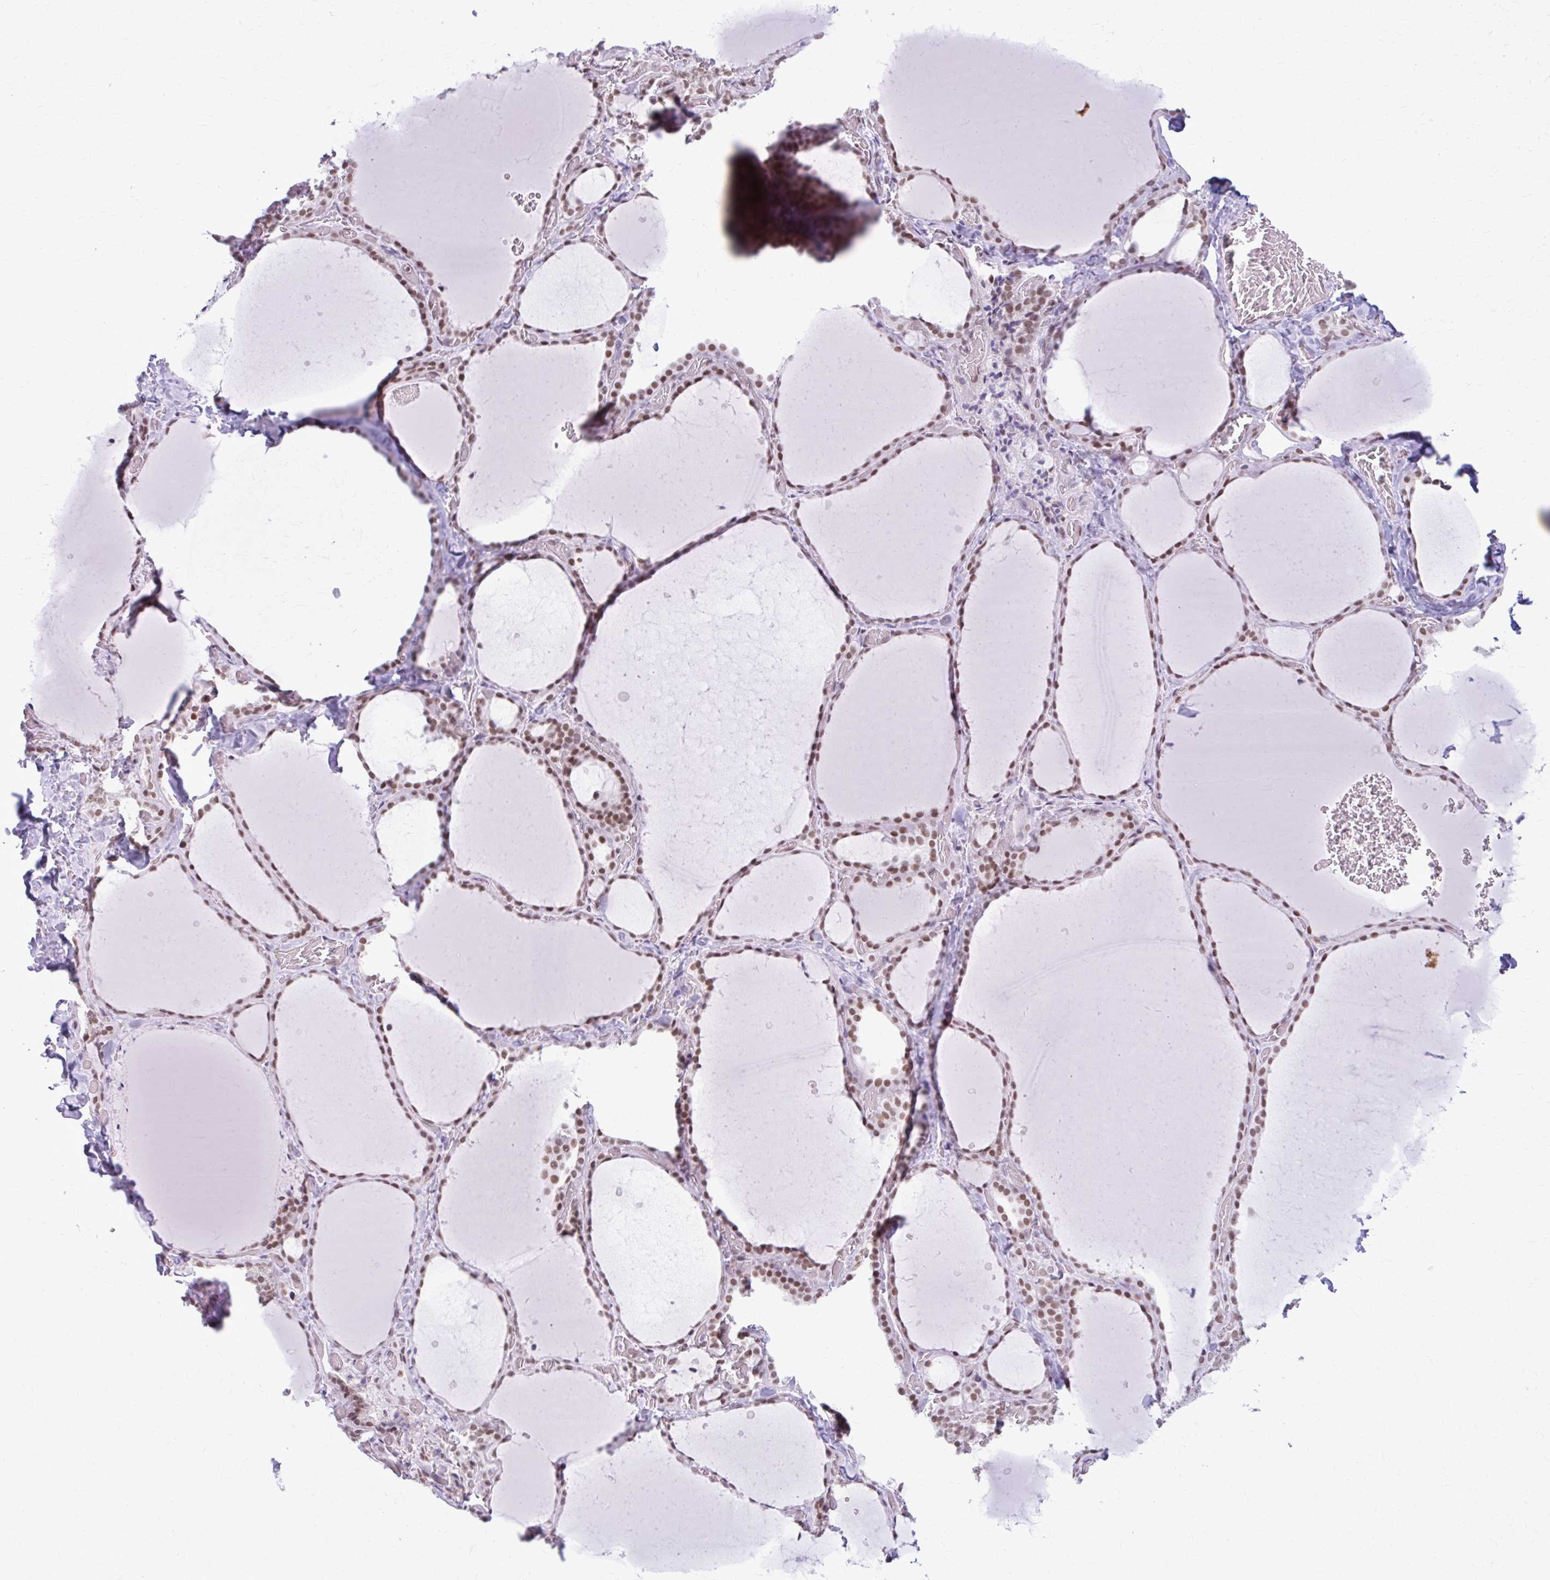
{"staining": {"intensity": "moderate", "quantity": ">75%", "location": "nuclear"}, "tissue": "thyroid gland", "cell_type": "Glandular cells", "image_type": "normal", "snomed": [{"axis": "morphology", "description": "Normal tissue, NOS"}, {"axis": "topography", "description": "Thyroid gland"}], "caption": "Immunohistochemical staining of benign human thyroid gland displays moderate nuclear protein positivity in approximately >75% of glandular cells. (DAB (3,3'-diaminobenzidine) IHC, brown staining for protein, blue staining for nuclei).", "gene": "PABIR1", "patient": {"sex": "female", "age": 36}}